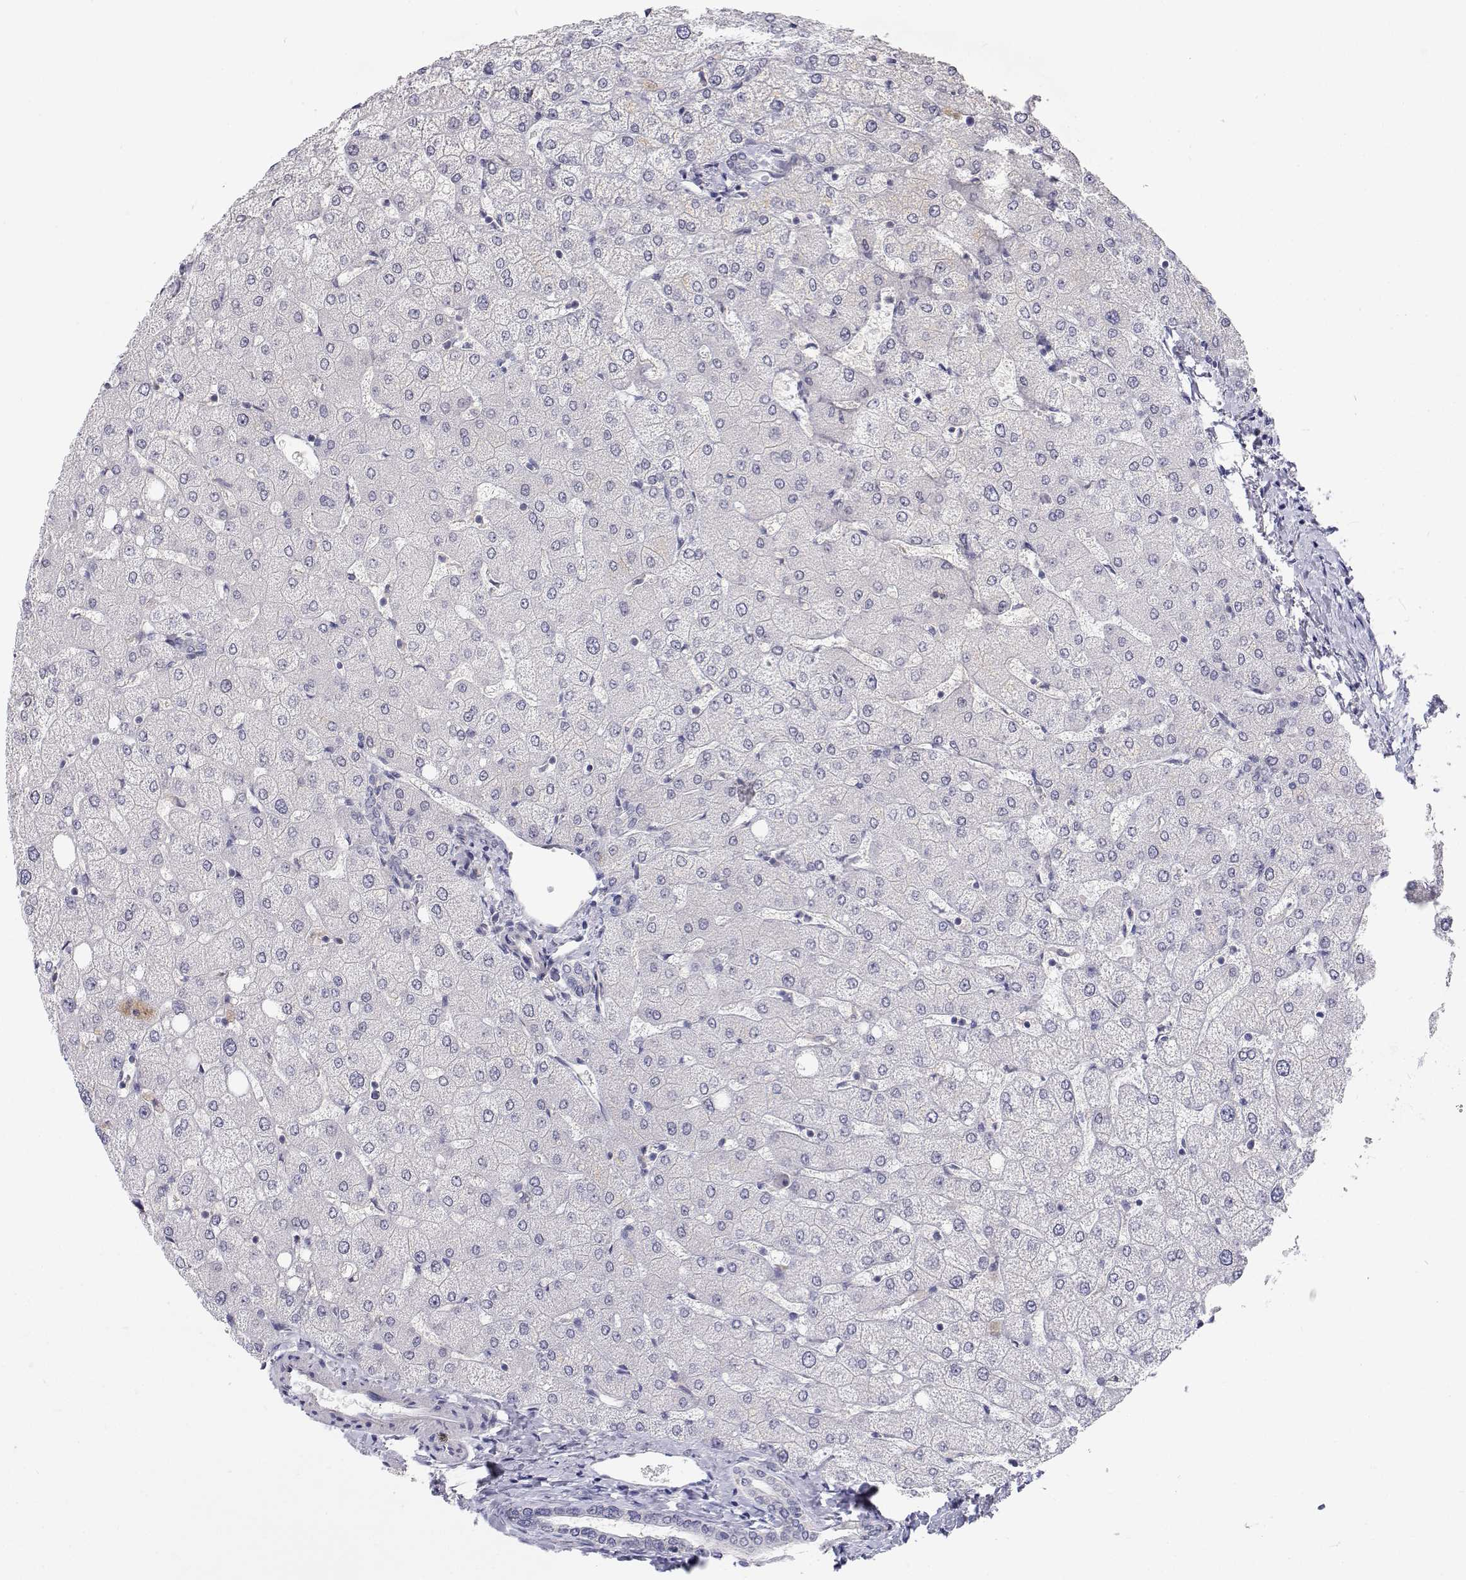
{"staining": {"intensity": "negative", "quantity": "none", "location": "none"}, "tissue": "liver", "cell_type": "Cholangiocytes", "image_type": "normal", "snomed": [{"axis": "morphology", "description": "Normal tissue, NOS"}, {"axis": "topography", "description": "Liver"}], "caption": "This is a micrograph of IHC staining of benign liver, which shows no expression in cholangiocytes. (IHC, brightfield microscopy, high magnification).", "gene": "MYPN", "patient": {"sex": "female", "age": 54}}